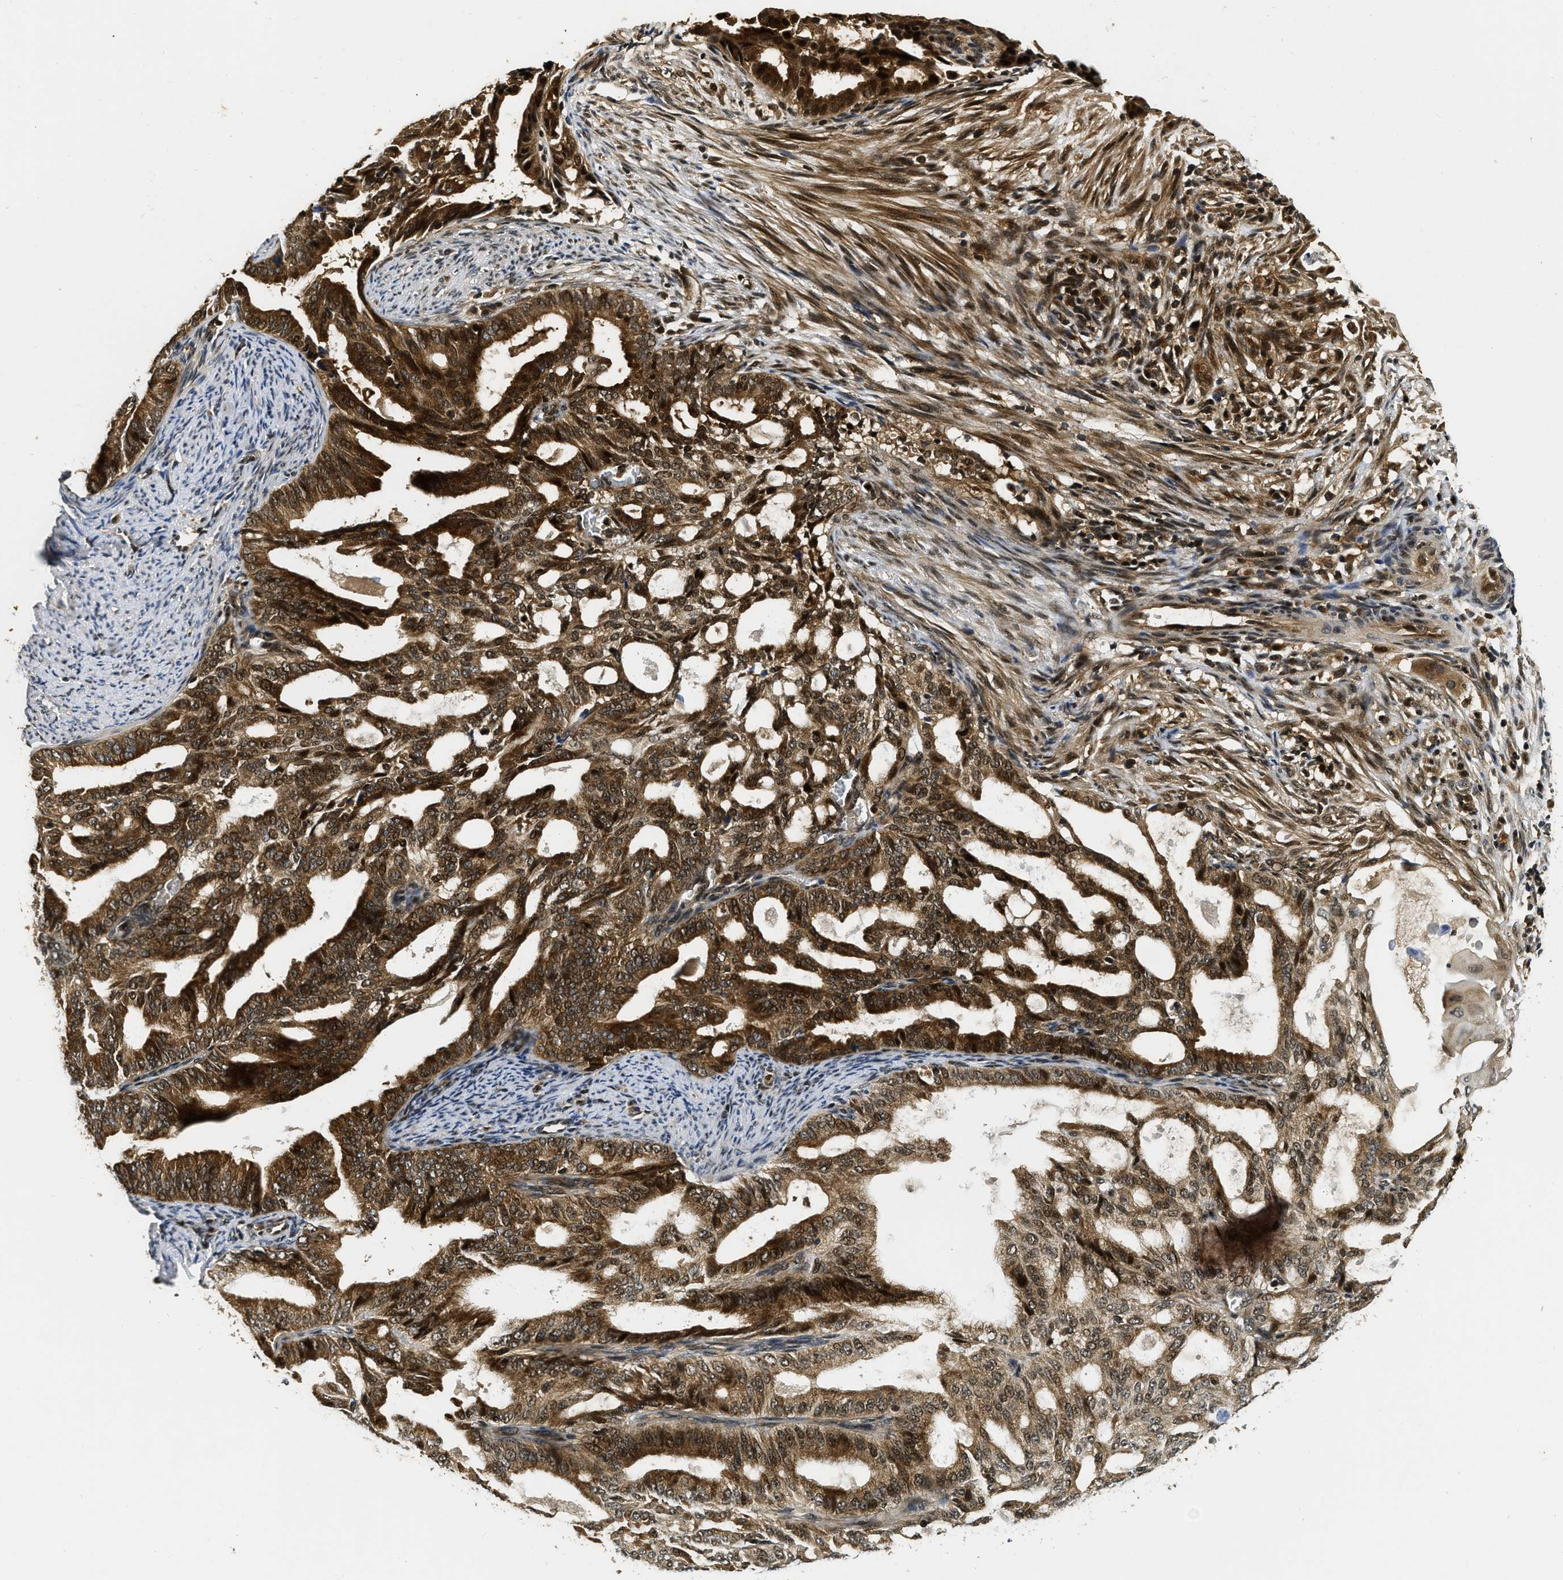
{"staining": {"intensity": "strong", "quantity": ">75%", "location": "cytoplasmic/membranous,nuclear"}, "tissue": "endometrial cancer", "cell_type": "Tumor cells", "image_type": "cancer", "snomed": [{"axis": "morphology", "description": "Adenocarcinoma, NOS"}, {"axis": "topography", "description": "Endometrium"}], "caption": "IHC micrograph of endometrial adenocarcinoma stained for a protein (brown), which demonstrates high levels of strong cytoplasmic/membranous and nuclear positivity in approximately >75% of tumor cells.", "gene": "ADSL", "patient": {"sex": "female", "age": 58}}